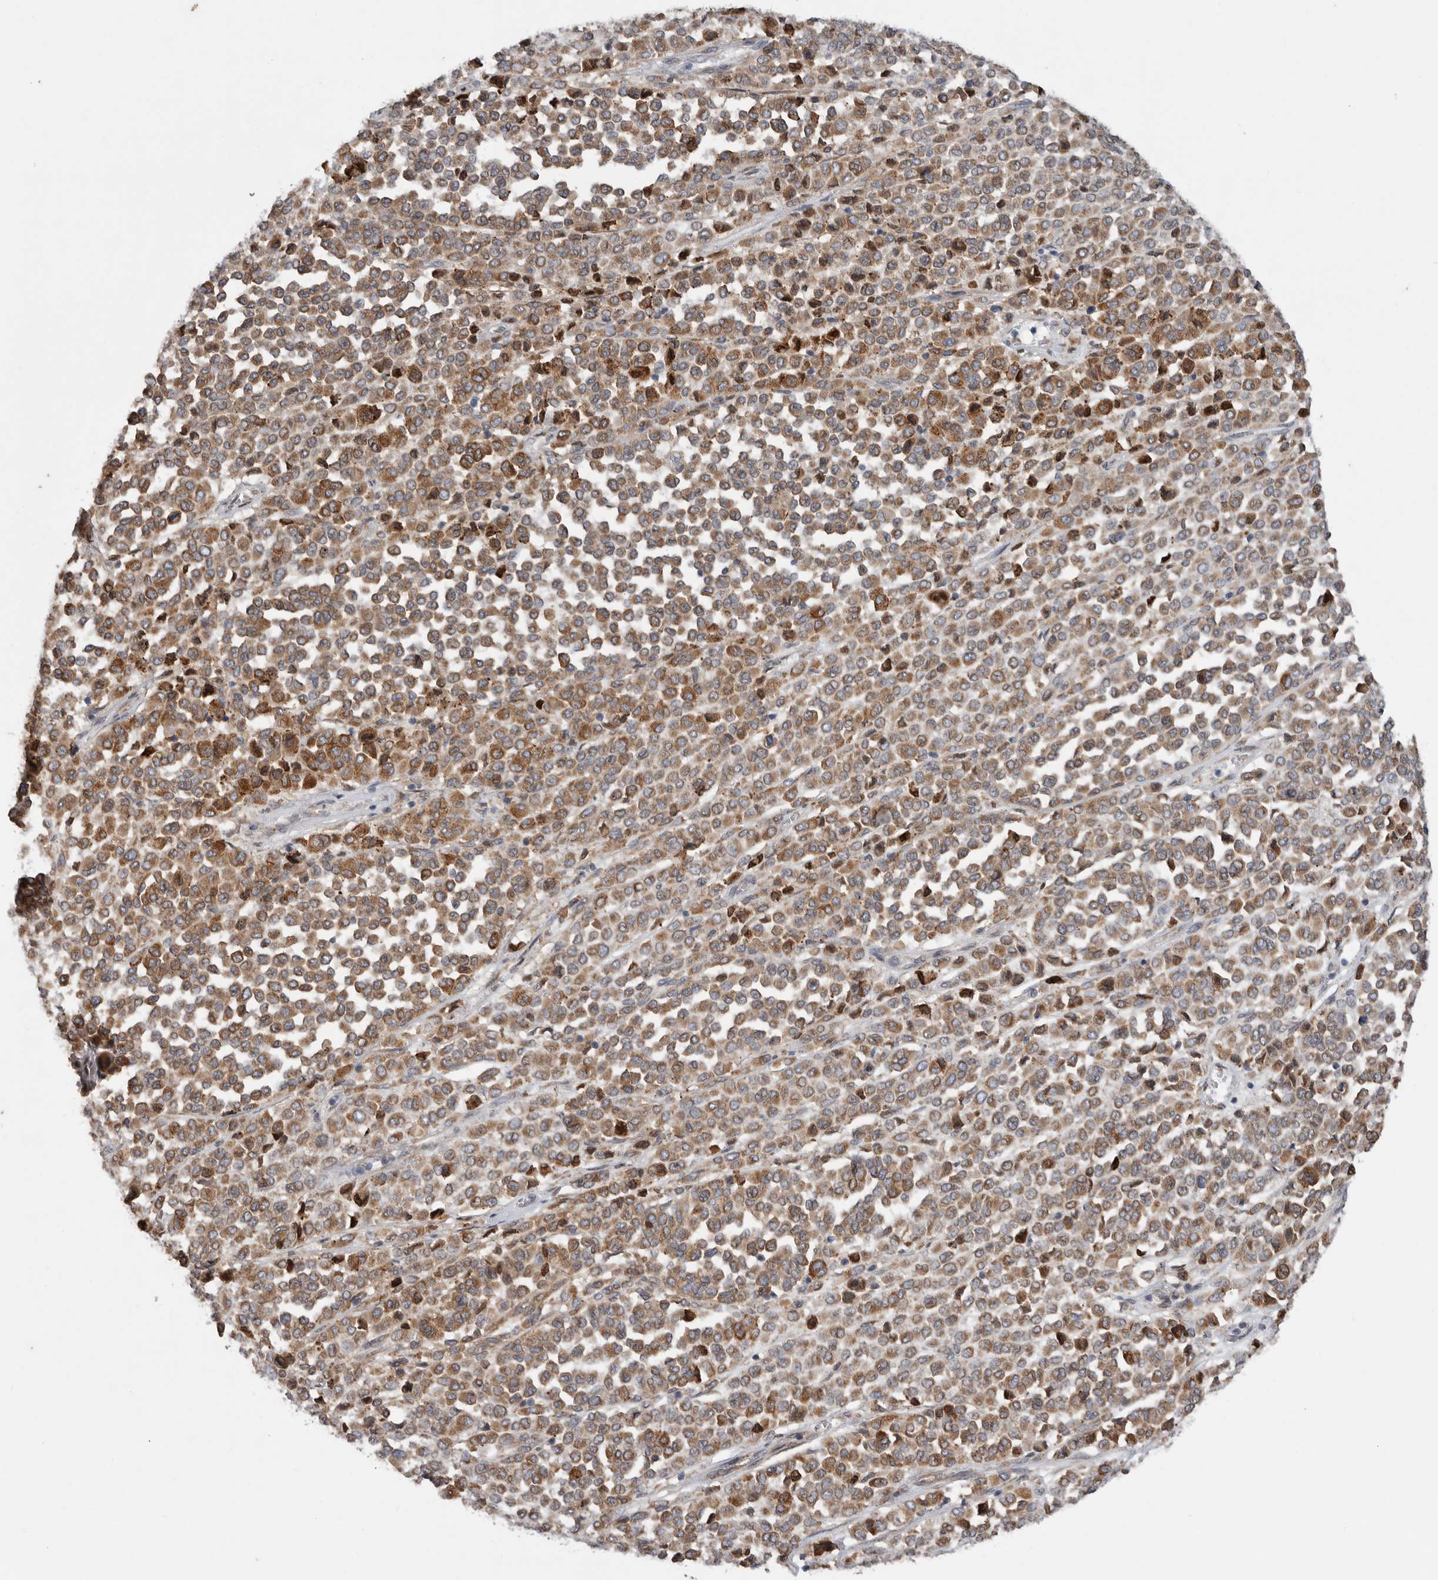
{"staining": {"intensity": "moderate", "quantity": ">75%", "location": "cytoplasmic/membranous"}, "tissue": "melanoma", "cell_type": "Tumor cells", "image_type": "cancer", "snomed": [{"axis": "morphology", "description": "Malignant melanoma, Metastatic site"}, {"axis": "topography", "description": "Pancreas"}], "caption": "IHC (DAB (3,3'-diaminobenzidine)) staining of human melanoma displays moderate cytoplasmic/membranous protein positivity in about >75% of tumor cells.", "gene": "GANAB", "patient": {"sex": "female", "age": 30}}